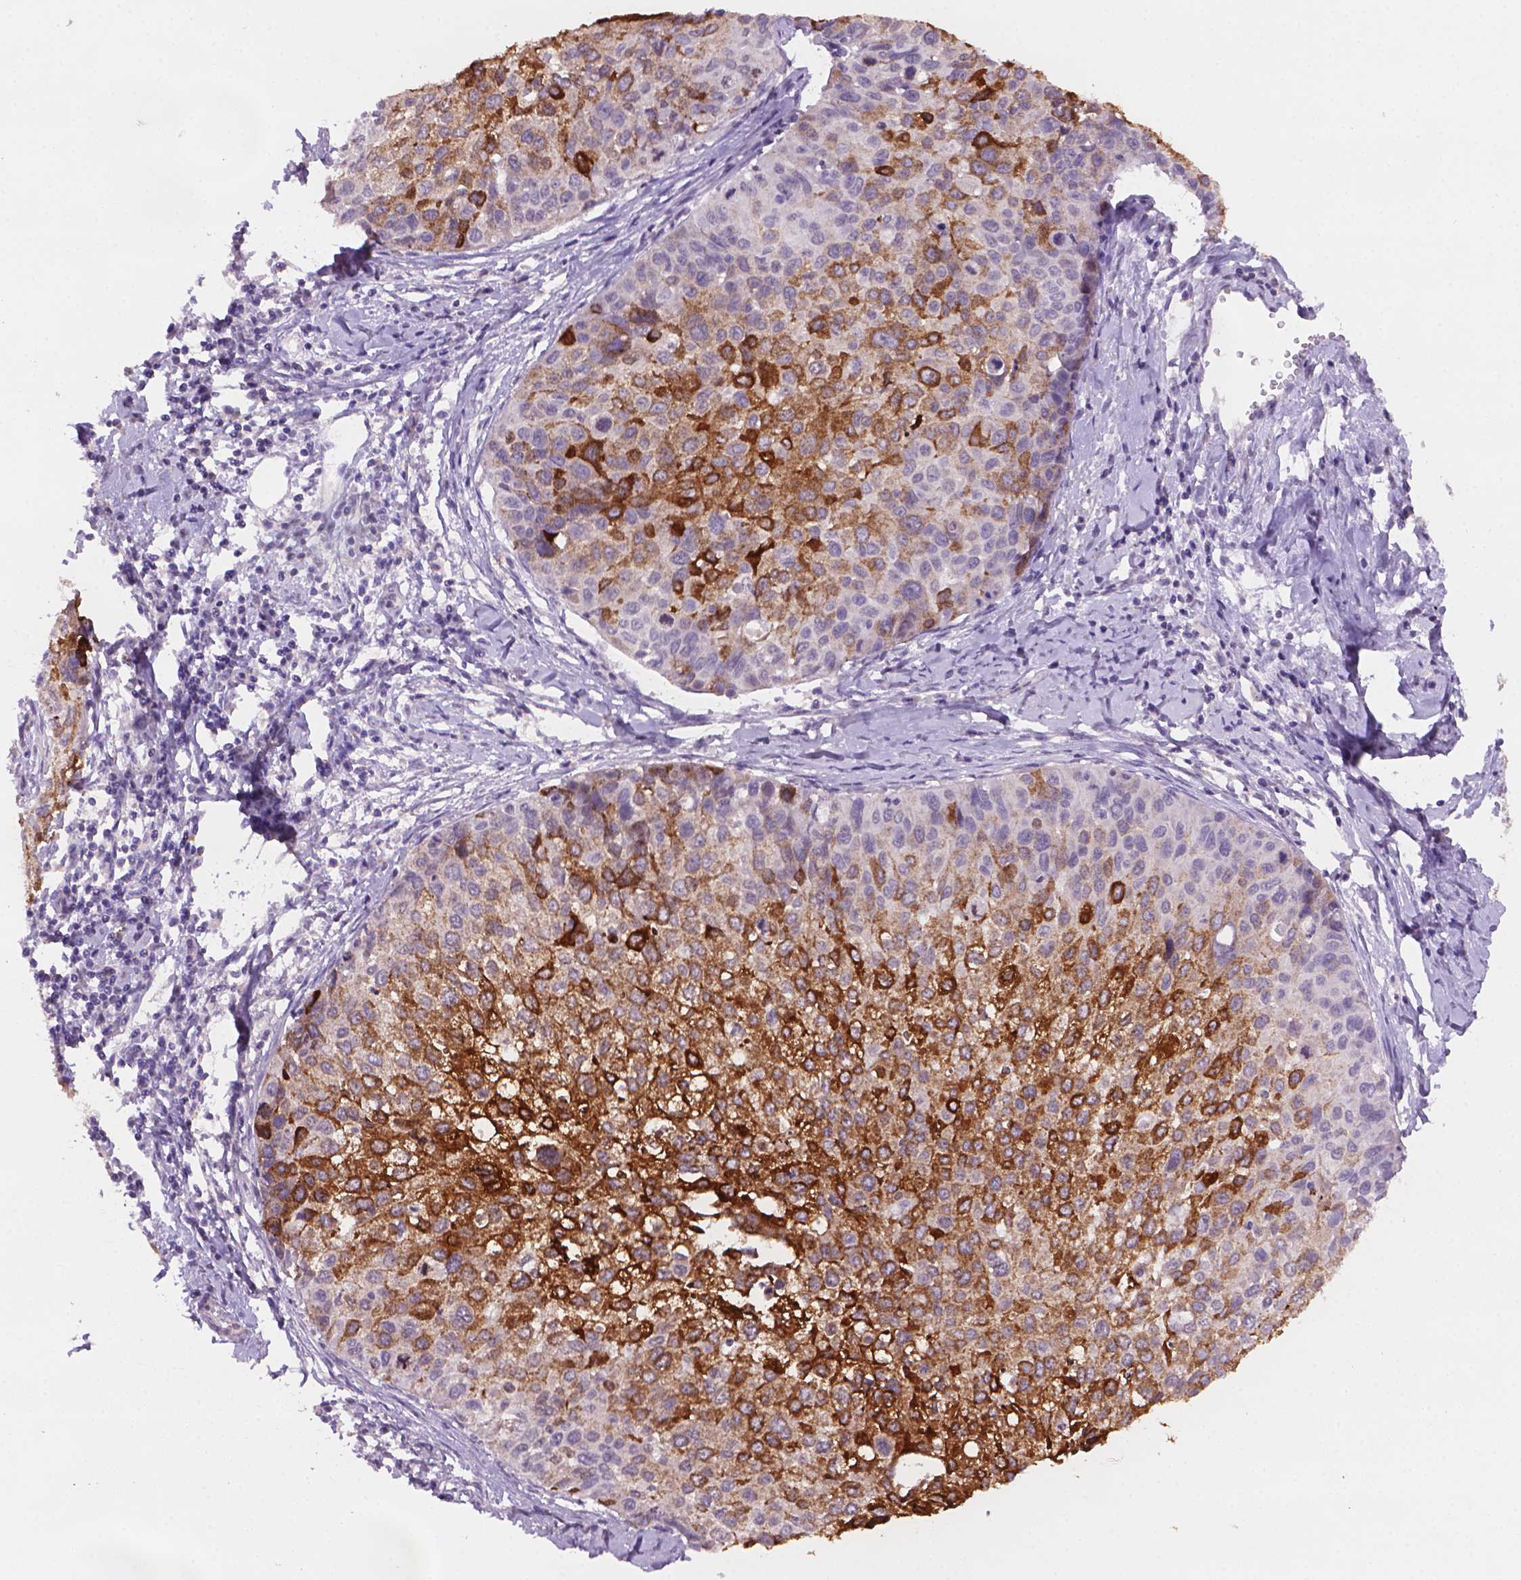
{"staining": {"intensity": "strong", "quantity": "25%-75%", "location": "cytoplasmic/membranous"}, "tissue": "cervical cancer", "cell_type": "Tumor cells", "image_type": "cancer", "snomed": [{"axis": "morphology", "description": "Squamous cell carcinoma, NOS"}, {"axis": "topography", "description": "Cervix"}], "caption": "Protein staining exhibits strong cytoplasmic/membranous staining in approximately 25%-75% of tumor cells in squamous cell carcinoma (cervical).", "gene": "MUC1", "patient": {"sex": "female", "age": 50}}